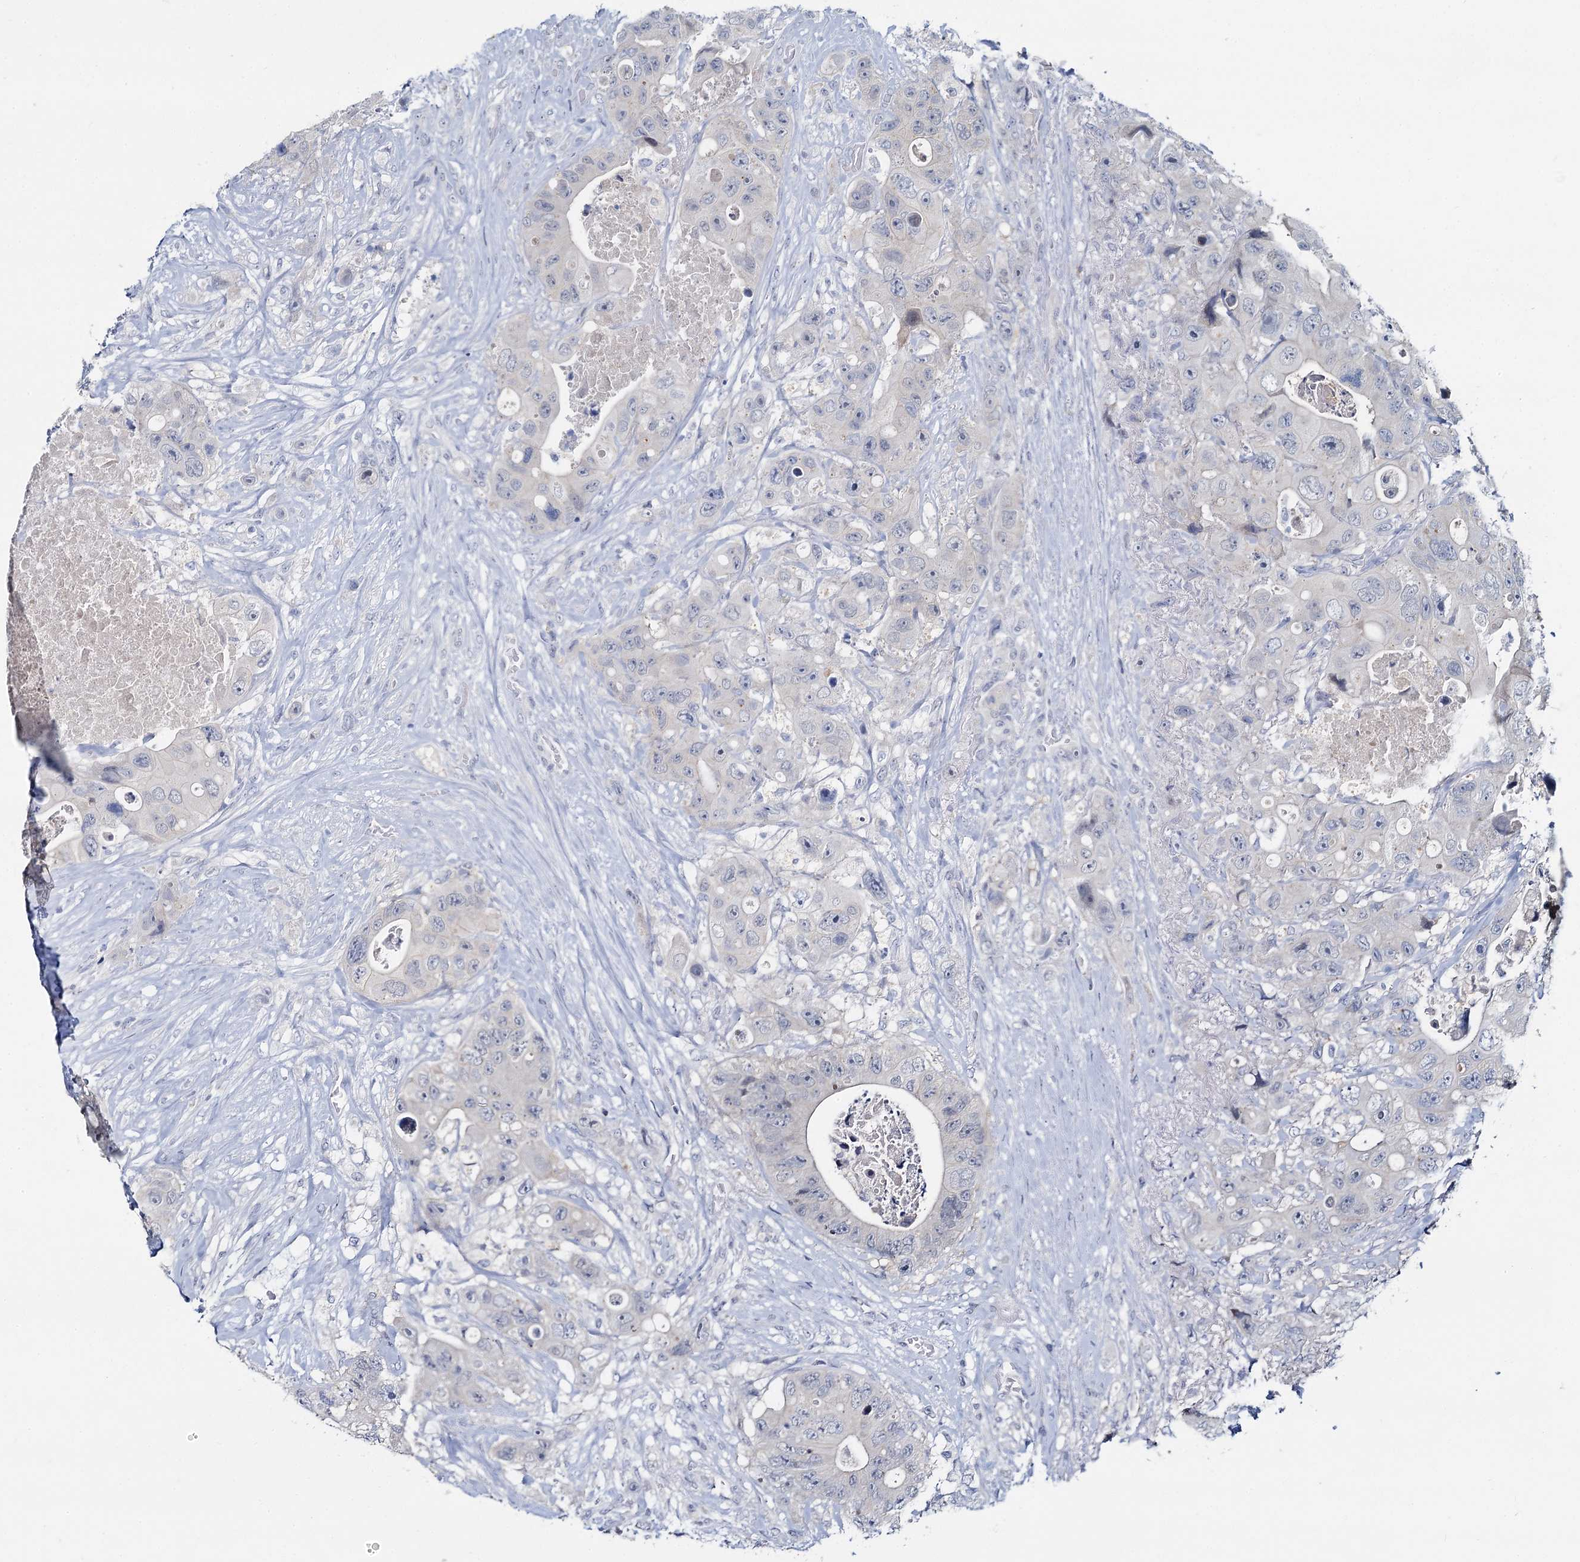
{"staining": {"intensity": "negative", "quantity": "none", "location": "none"}, "tissue": "colorectal cancer", "cell_type": "Tumor cells", "image_type": "cancer", "snomed": [{"axis": "morphology", "description": "Adenocarcinoma, NOS"}, {"axis": "topography", "description": "Colon"}], "caption": "Micrograph shows no significant protein expression in tumor cells of adenocarcinoma (colorectal). Brightfield microscopy of IHC stained with DAB (brown) and hematoxylin (blue), captured at high magnification.", "gene": "ACRBP", "patient": {"sex": "female", "age": 46}}